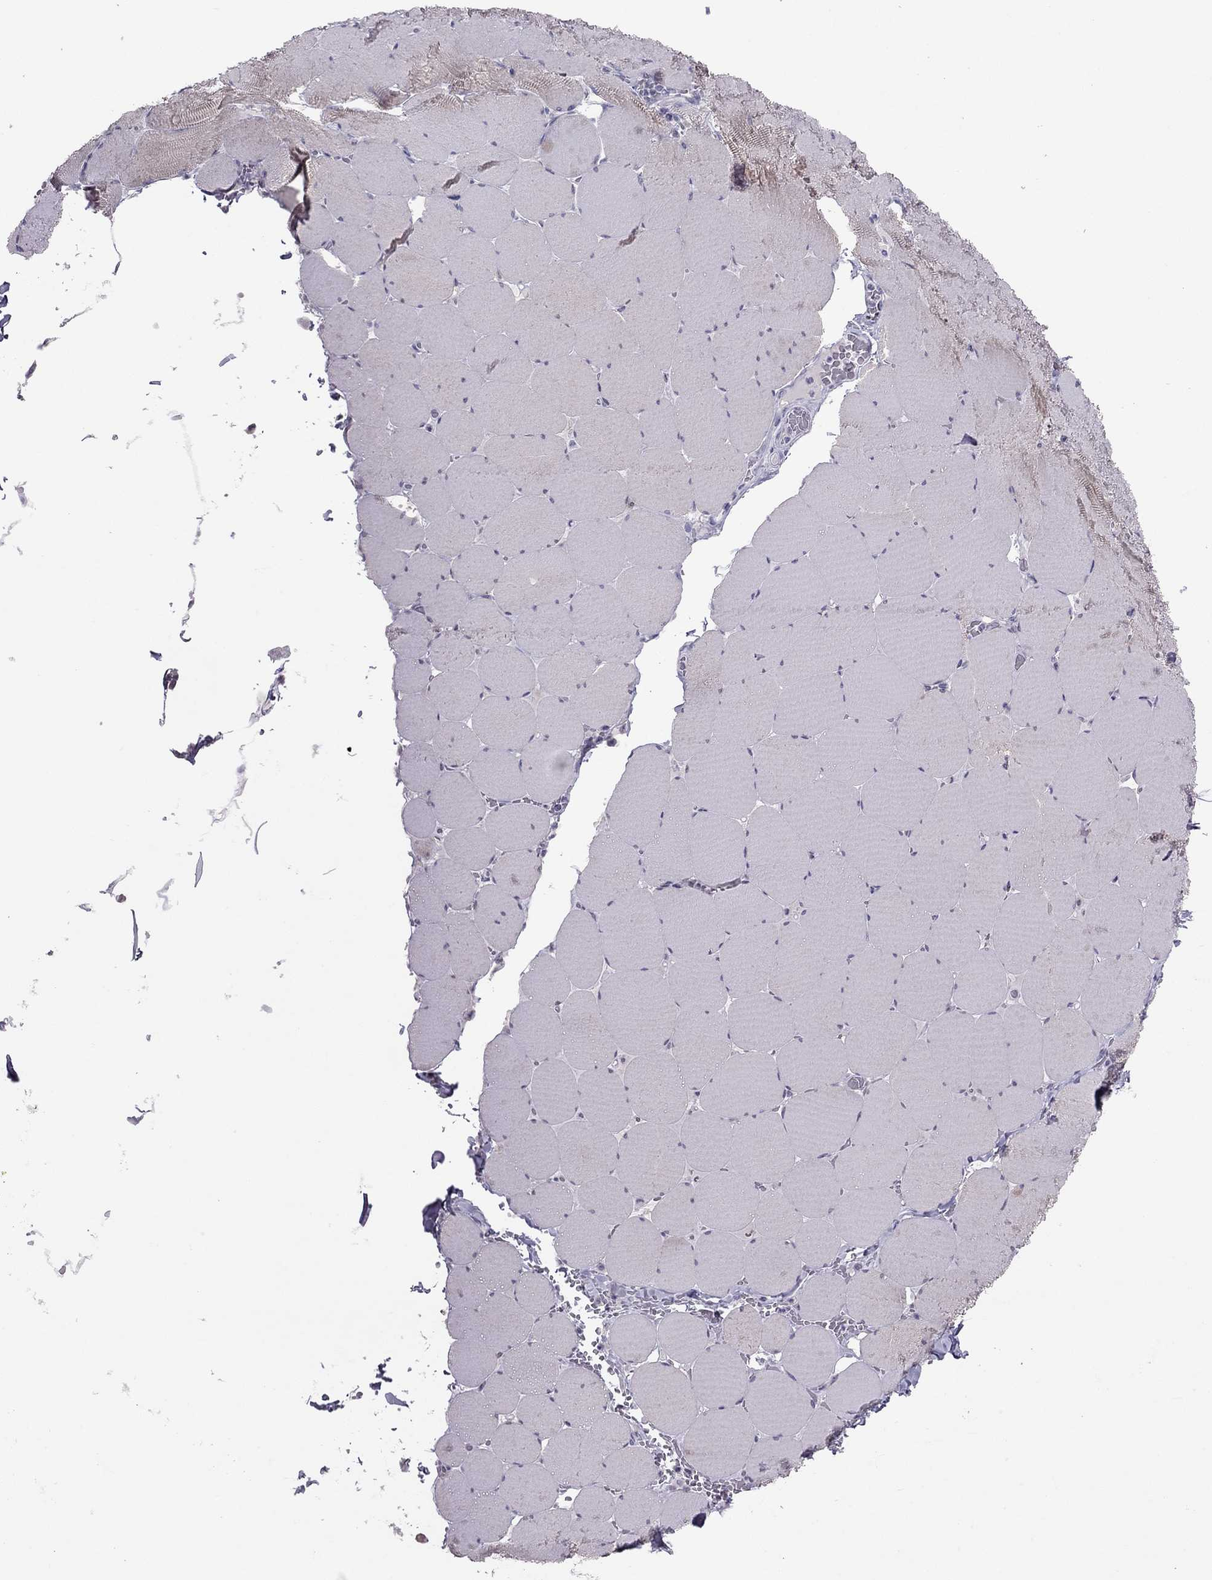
{"staining": {"intensity": "negative", "quantity": "none", "location": "none"}, "tissue": "skeletal muscle", "cell_type": "Myocytes", "image_type": "normal", "snomed": [{"axis": "morphology", "description": "Normal tissue, NOS"}, {"axis": "morphology", "description": "Malignant melanoma, Metastatic site"}, {"axis": "topography", "description": "Skeletal muscle"}], "caption": "Immunohistochemical staining of benign skeletal muscle reveals no significant positivity in myocytes.", "gene": "RGS8", "patient": {"sex": "male", "age": 50}}